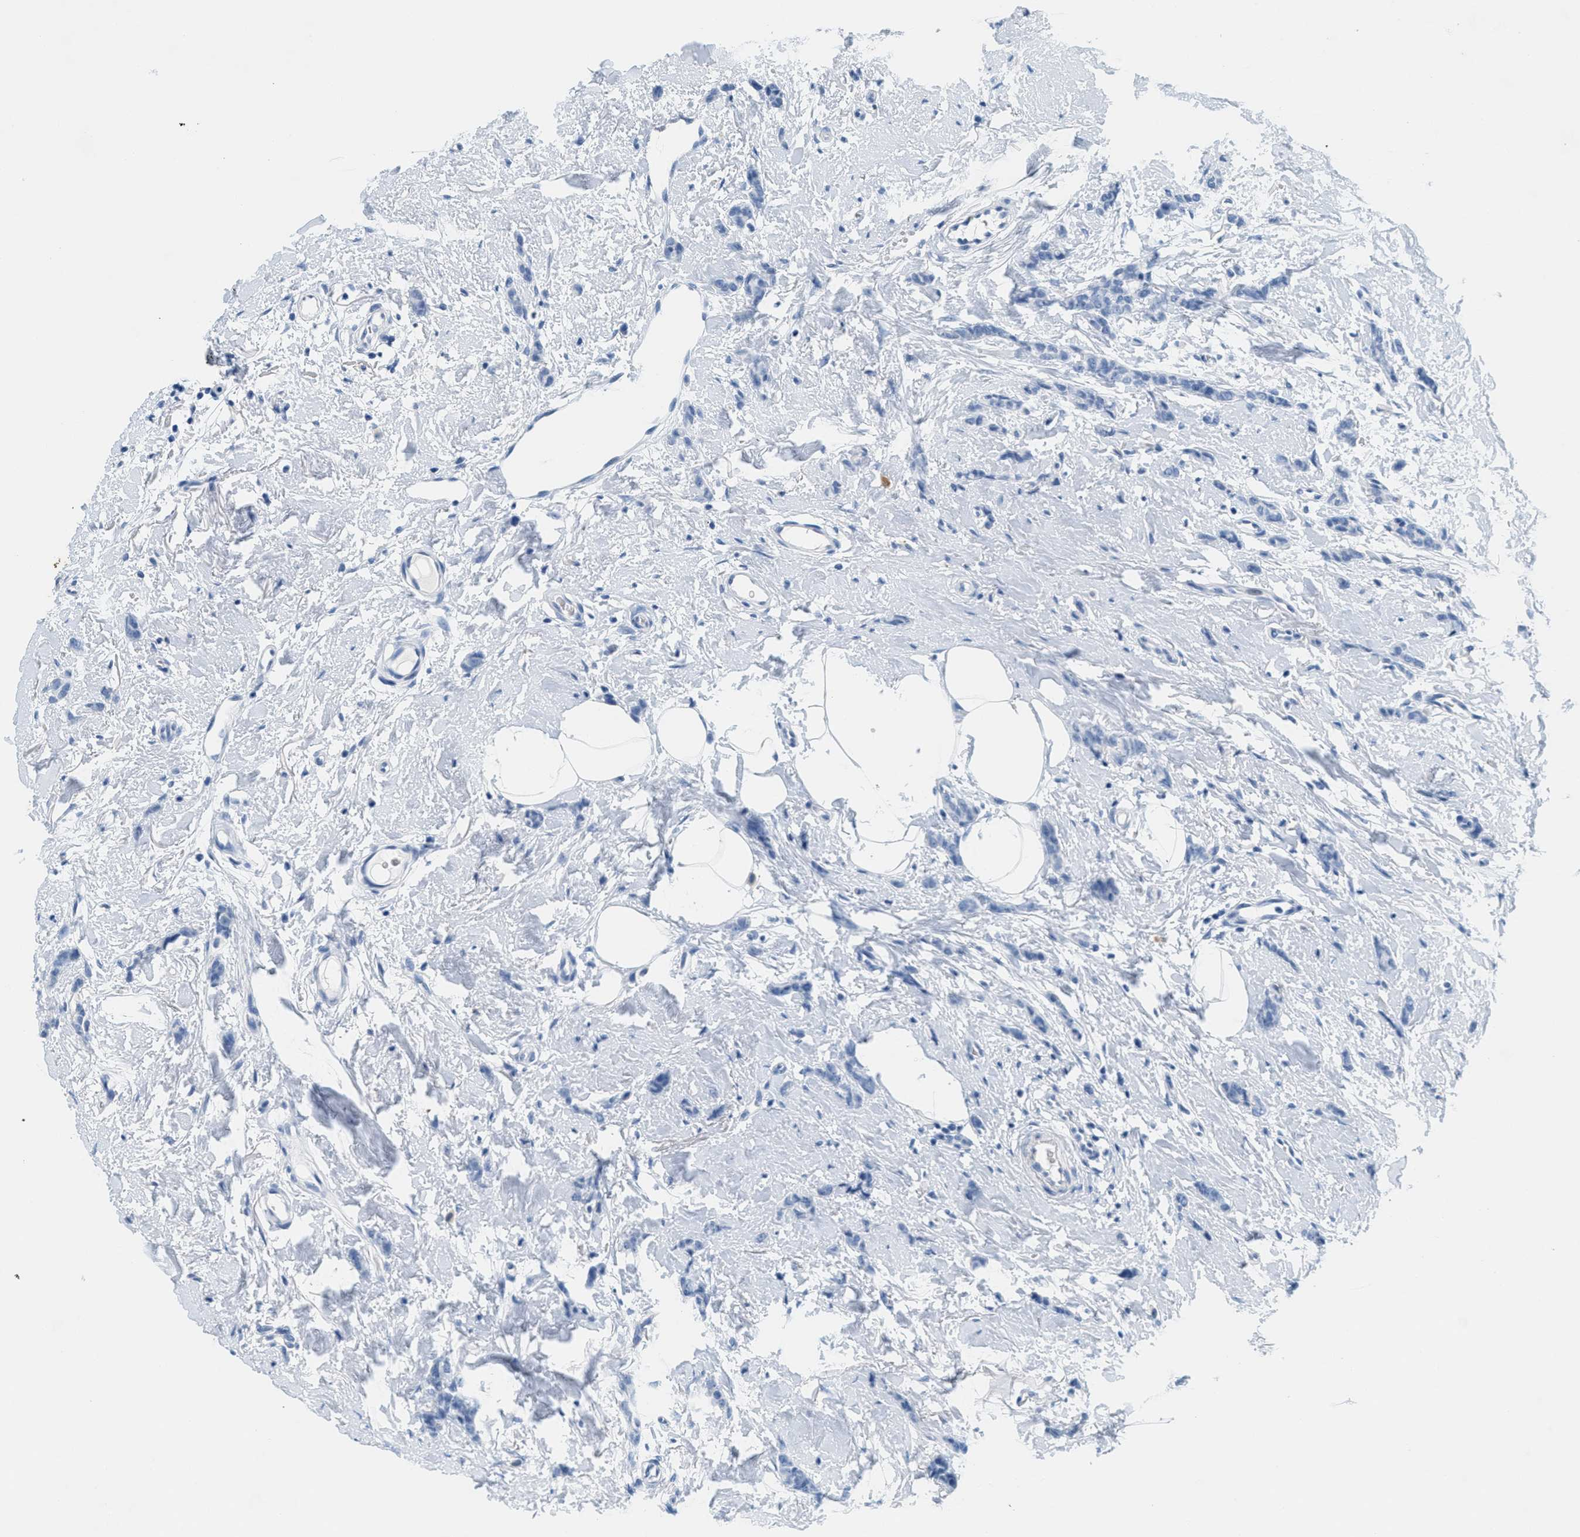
{"staining": {"intensity": "negative", "quantity": "none", "location": "none"}, "tissue": "breast cancer", "cell_type": "Tumor cells", "image_type": "cancer", "snomed": [{"axis": "morphology", "description": "Lobular carcinoma"}, {"axis": "topography", "description": "Skin"}, {"axis": "topography", "description": "Breast"}], "caption": "A high-resolution image shows IHC staining of breast cancer, which shows no significant staining in tumor cells.", "gene": "GPM6A", "patient": {"sex": "female", "age": 46}}